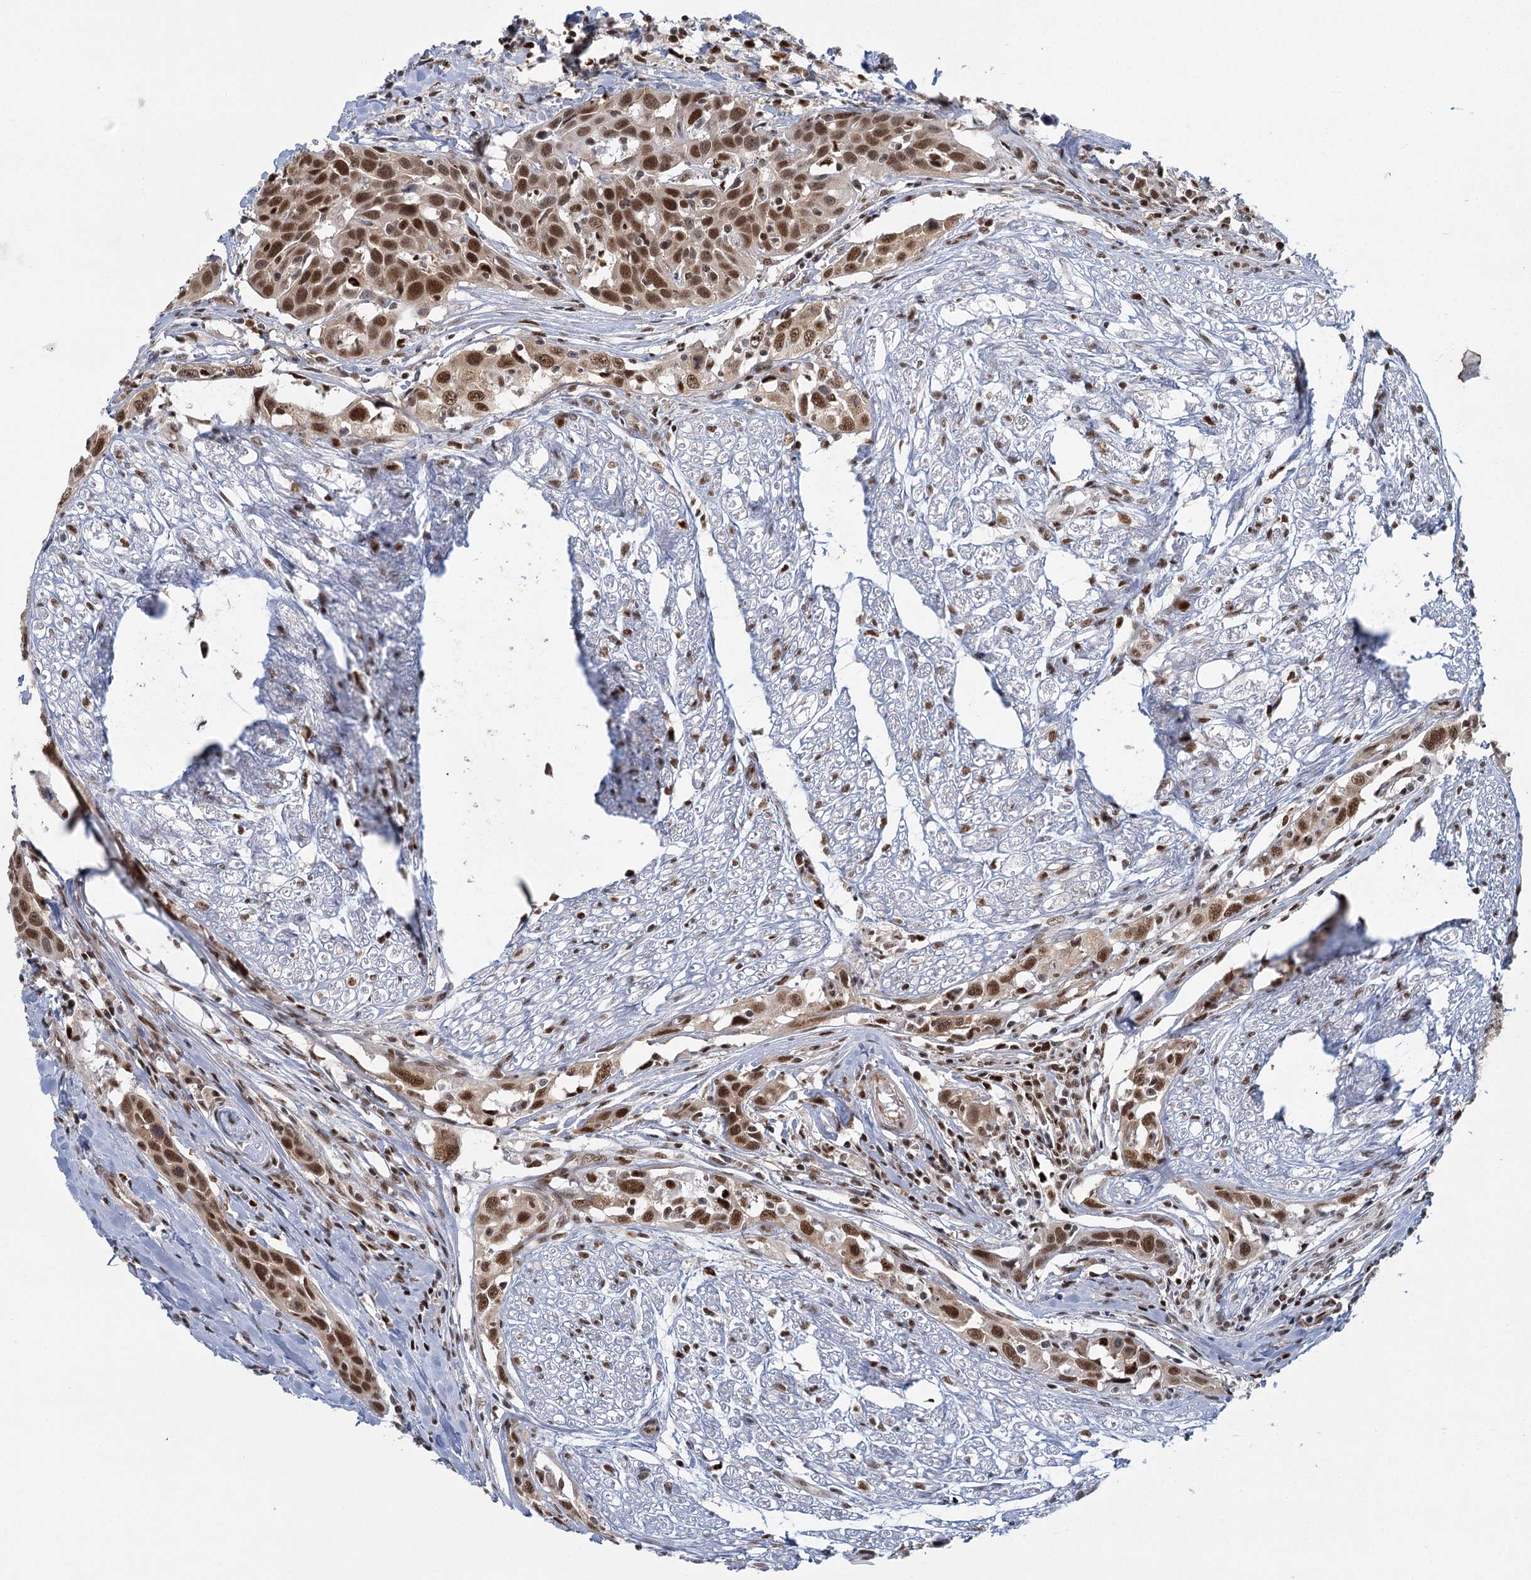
{"staining": {"intensity": "strong", "quantity": ">75%", "location": "nuclear"}, "tissue": "head and neck cancer", "cell_type": "Tumor cells", "image_type": "cancer", "snomed": [{"axis": "morphology", "description": "Squamous cell carcinoma, NOS"}, {"axis": "topography", "description": "Oral tissue"}, {"axis": "topography", "description": "Head-Neck"}], "caption": "Immunohistochemical staining of head and neck cancer (squamous cell carcinoma) demonstrates high levels of strong nuclear protein expression in approximately >75% of tumor cells.", "gene": "GPATCH11", "patient": {"sex": "female", "age": 50}}